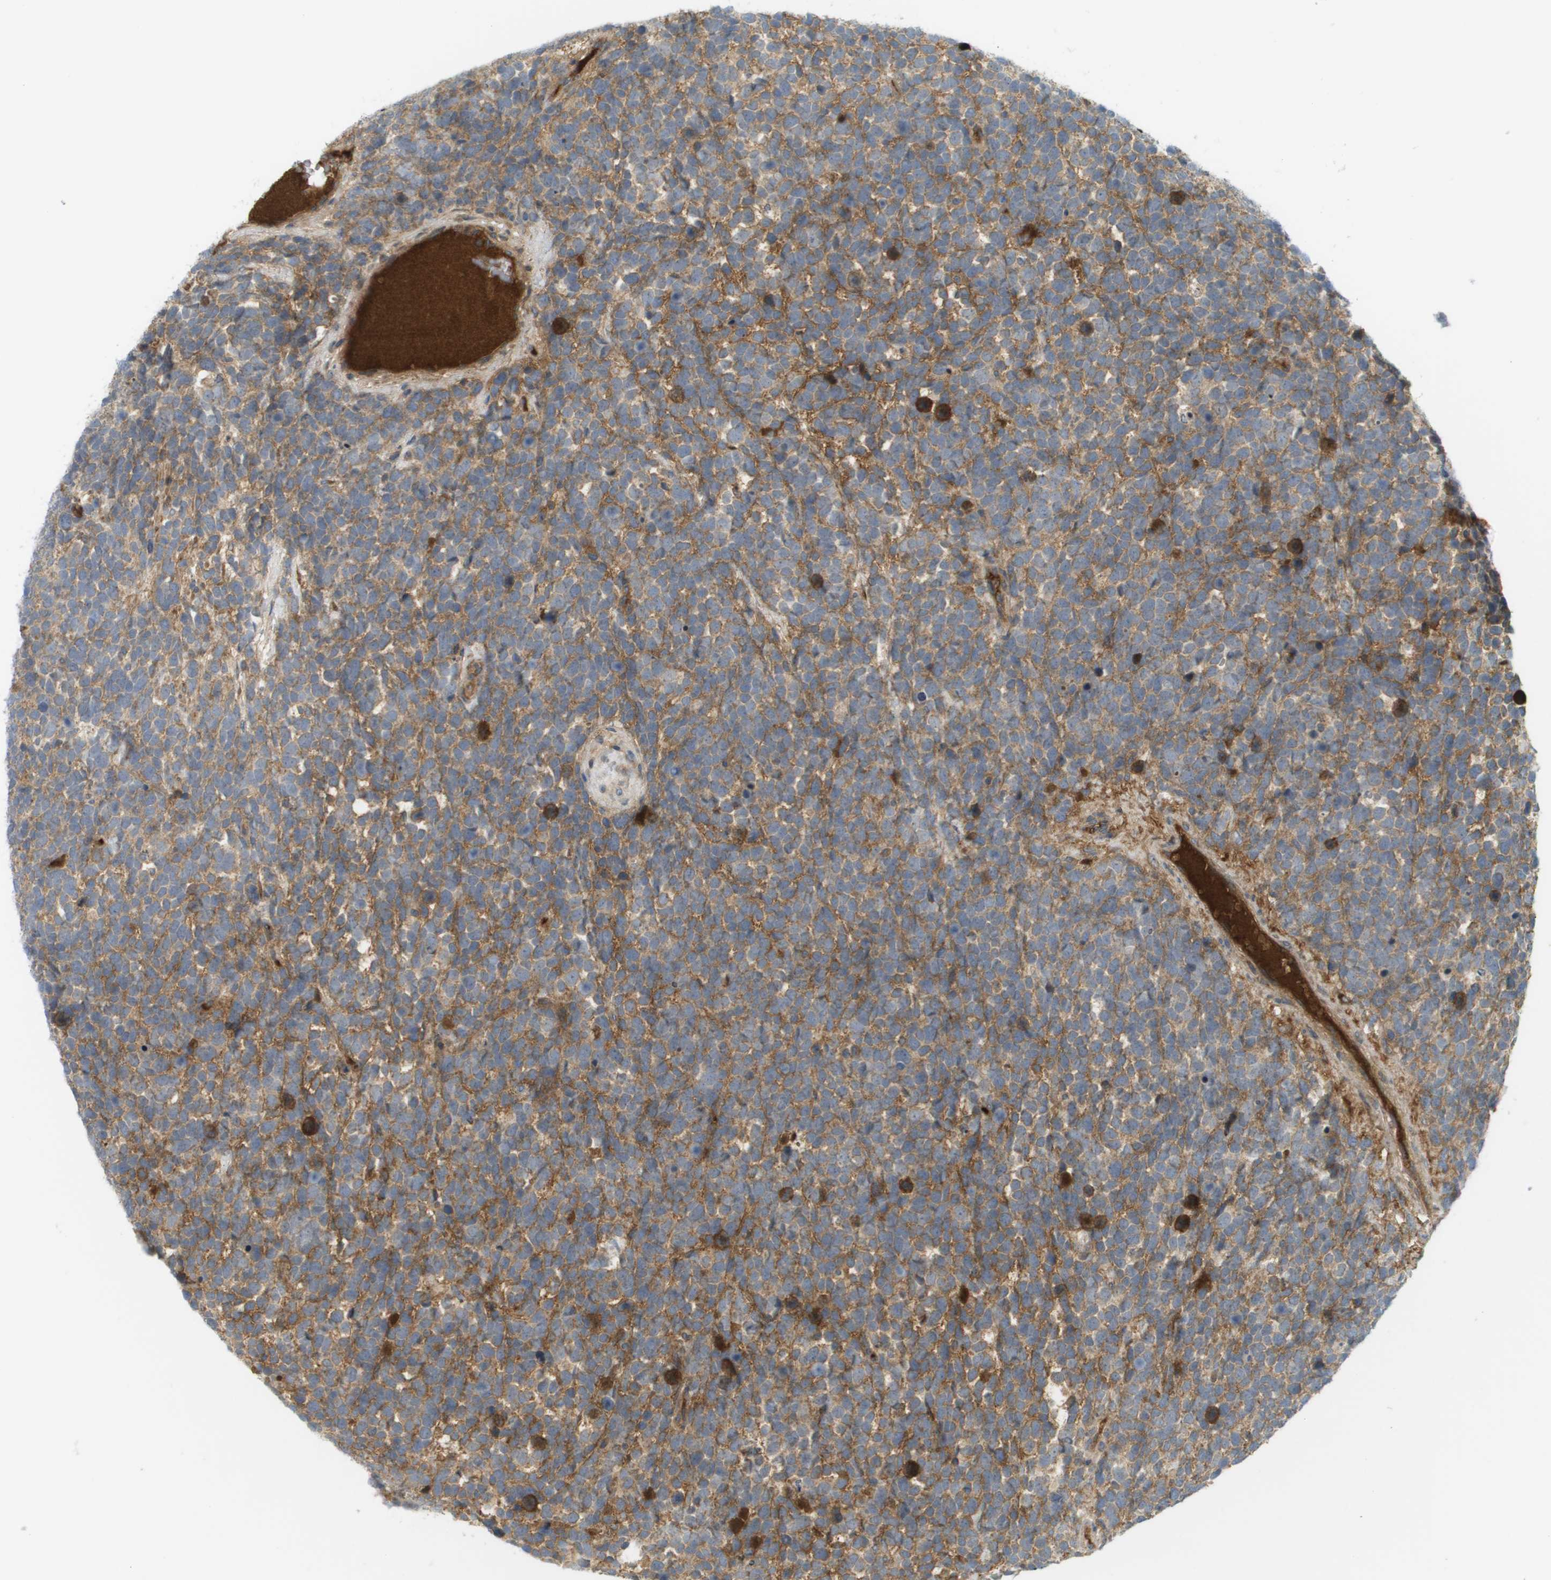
{"staining": {"intensity": "moderate", "quantity": ">75%", "location": "cytoplasmic/membranous"}, "tissue": "urothelial cancer", "cell_type": "Tumor cells", "image_type": "cancer", "snomed": [{"axis": "morphology", "description": "Urothelial carcinoma, High grade"}, {"axis": "topography", "description": "Urinary bladder"}], "caption": "This is a photomicrograph of IHC staining of urothelial cancer, which shows moderate expression in the cytoplasmic/membranous of tumor cells.", "gene": "PROC", "patient": {"sex": "female", "age": 82}}